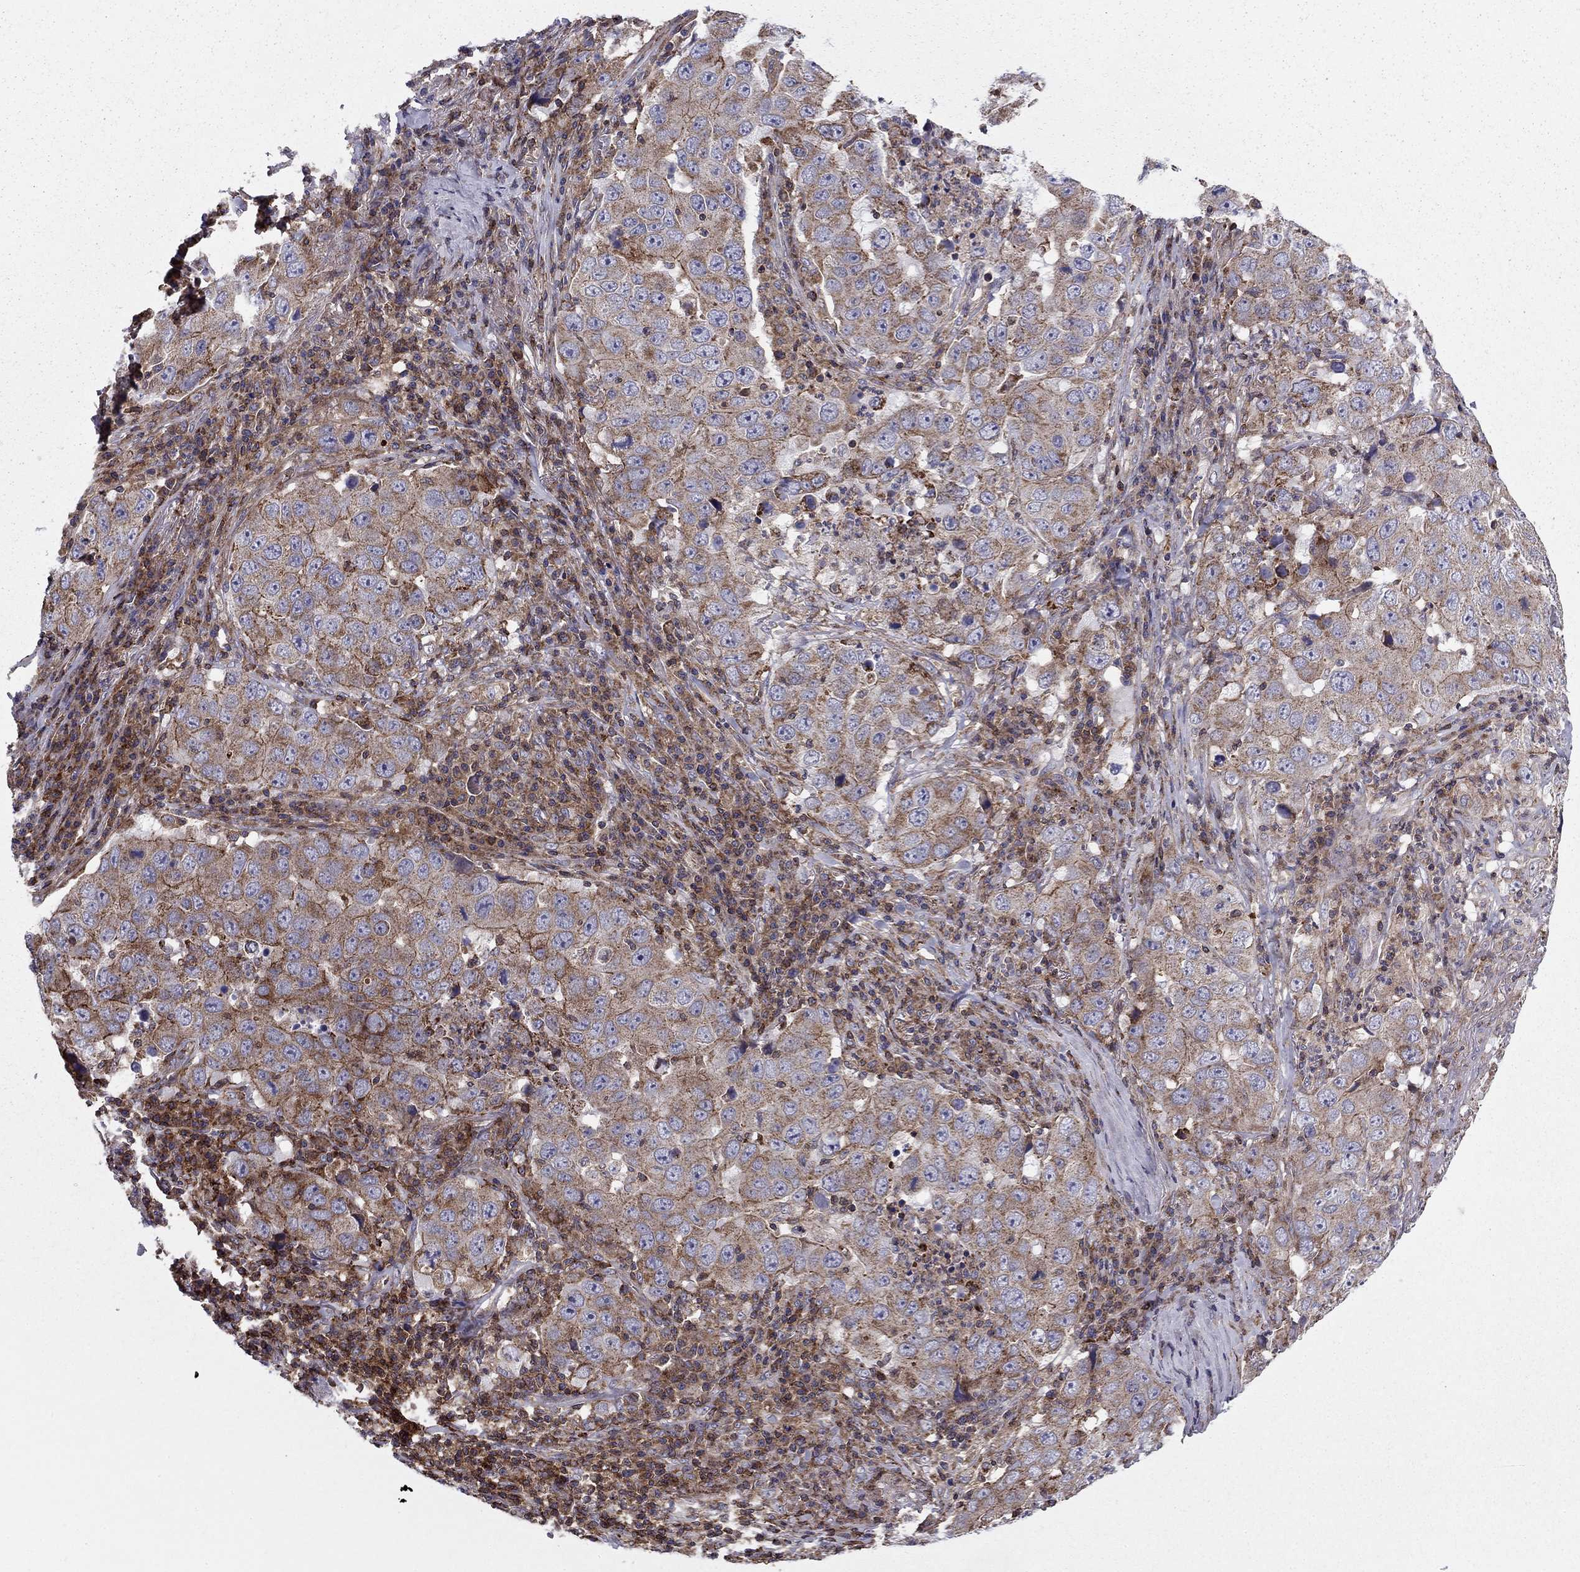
{"staining": {"intensity": "moderate", "quantity": "<25%", "location": "cytoplasmic/membranous"}, "tissue": "lung cancer", "cell_type": "Tumor cells", "image_type": "cancer", "snomed": [{"axis": "morphology", "description": "Adenocarcinoma, NOS"}, {"axis": "topography", "description": "Lung"}], "caption": "Adenocarcinoma (lung) stained for a protein shows moderate cytoplasmic/membranous positivity in tumor cells. Ihc stains the protein in brown and the nuclei are stained blue.", "gene": "ALG6", "patient": {"sex": "male", "age": 73}}